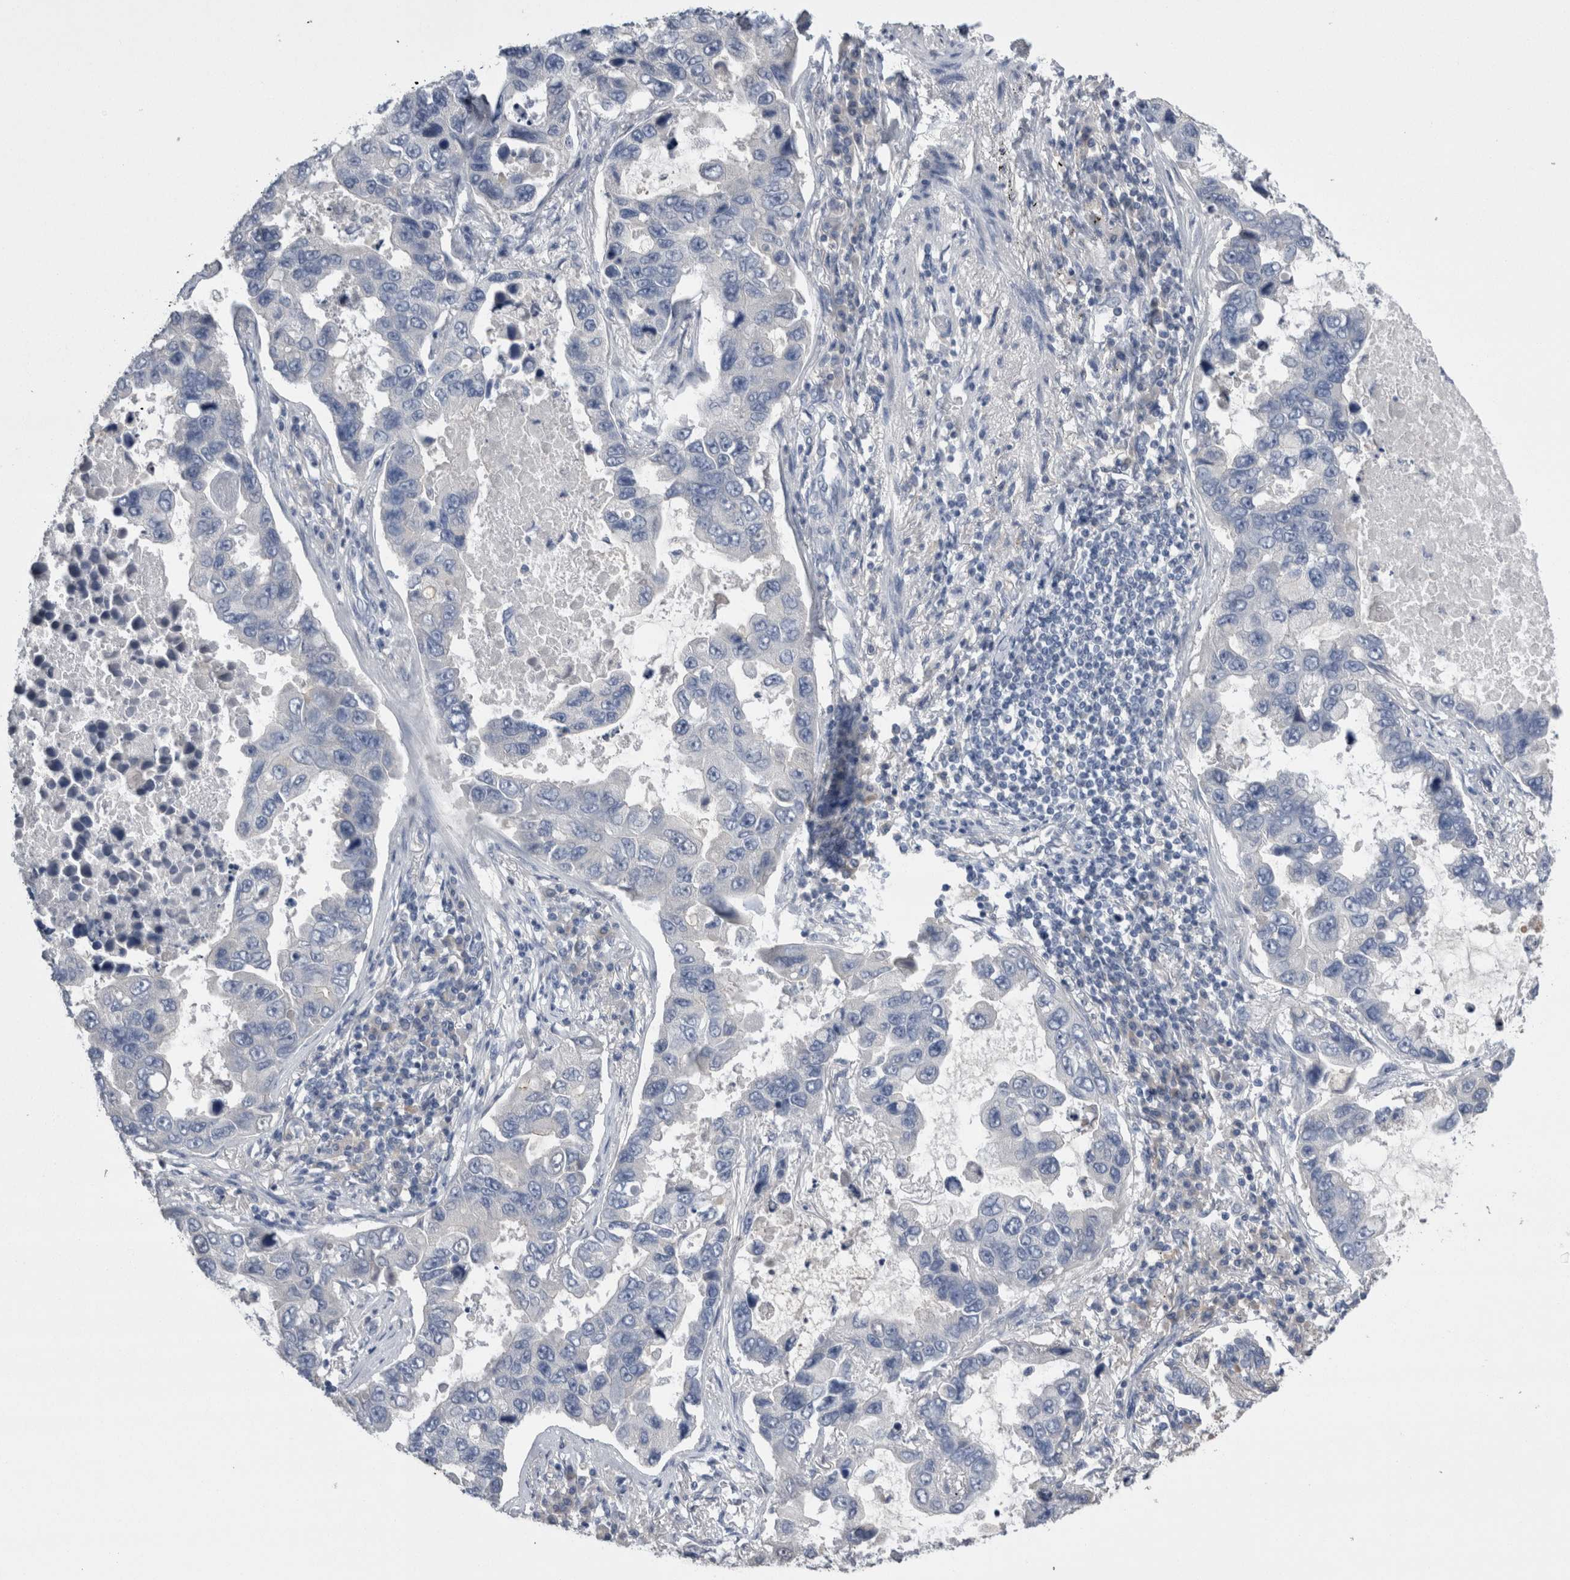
{"staining": {"intensity": "negative", "quantity": "none", "location": "none"}, "tissue": "lung cancer", "cell_type": "Tumor cells", "image_type": "cancer", "snomed": [{"axis": "morphology", "description": "Adenocarcinoma, NOS"}, {"axis": "topography", "description": "Lung"}], "caption": "A histopathology image of lung cancer stained for a protein shows no brown staining in tumor cells. (Immunohistochemistry, brightfield microscopy, high magnification).", "gene": "REG1A", "patient": {"sex": "male", "age": 64}}